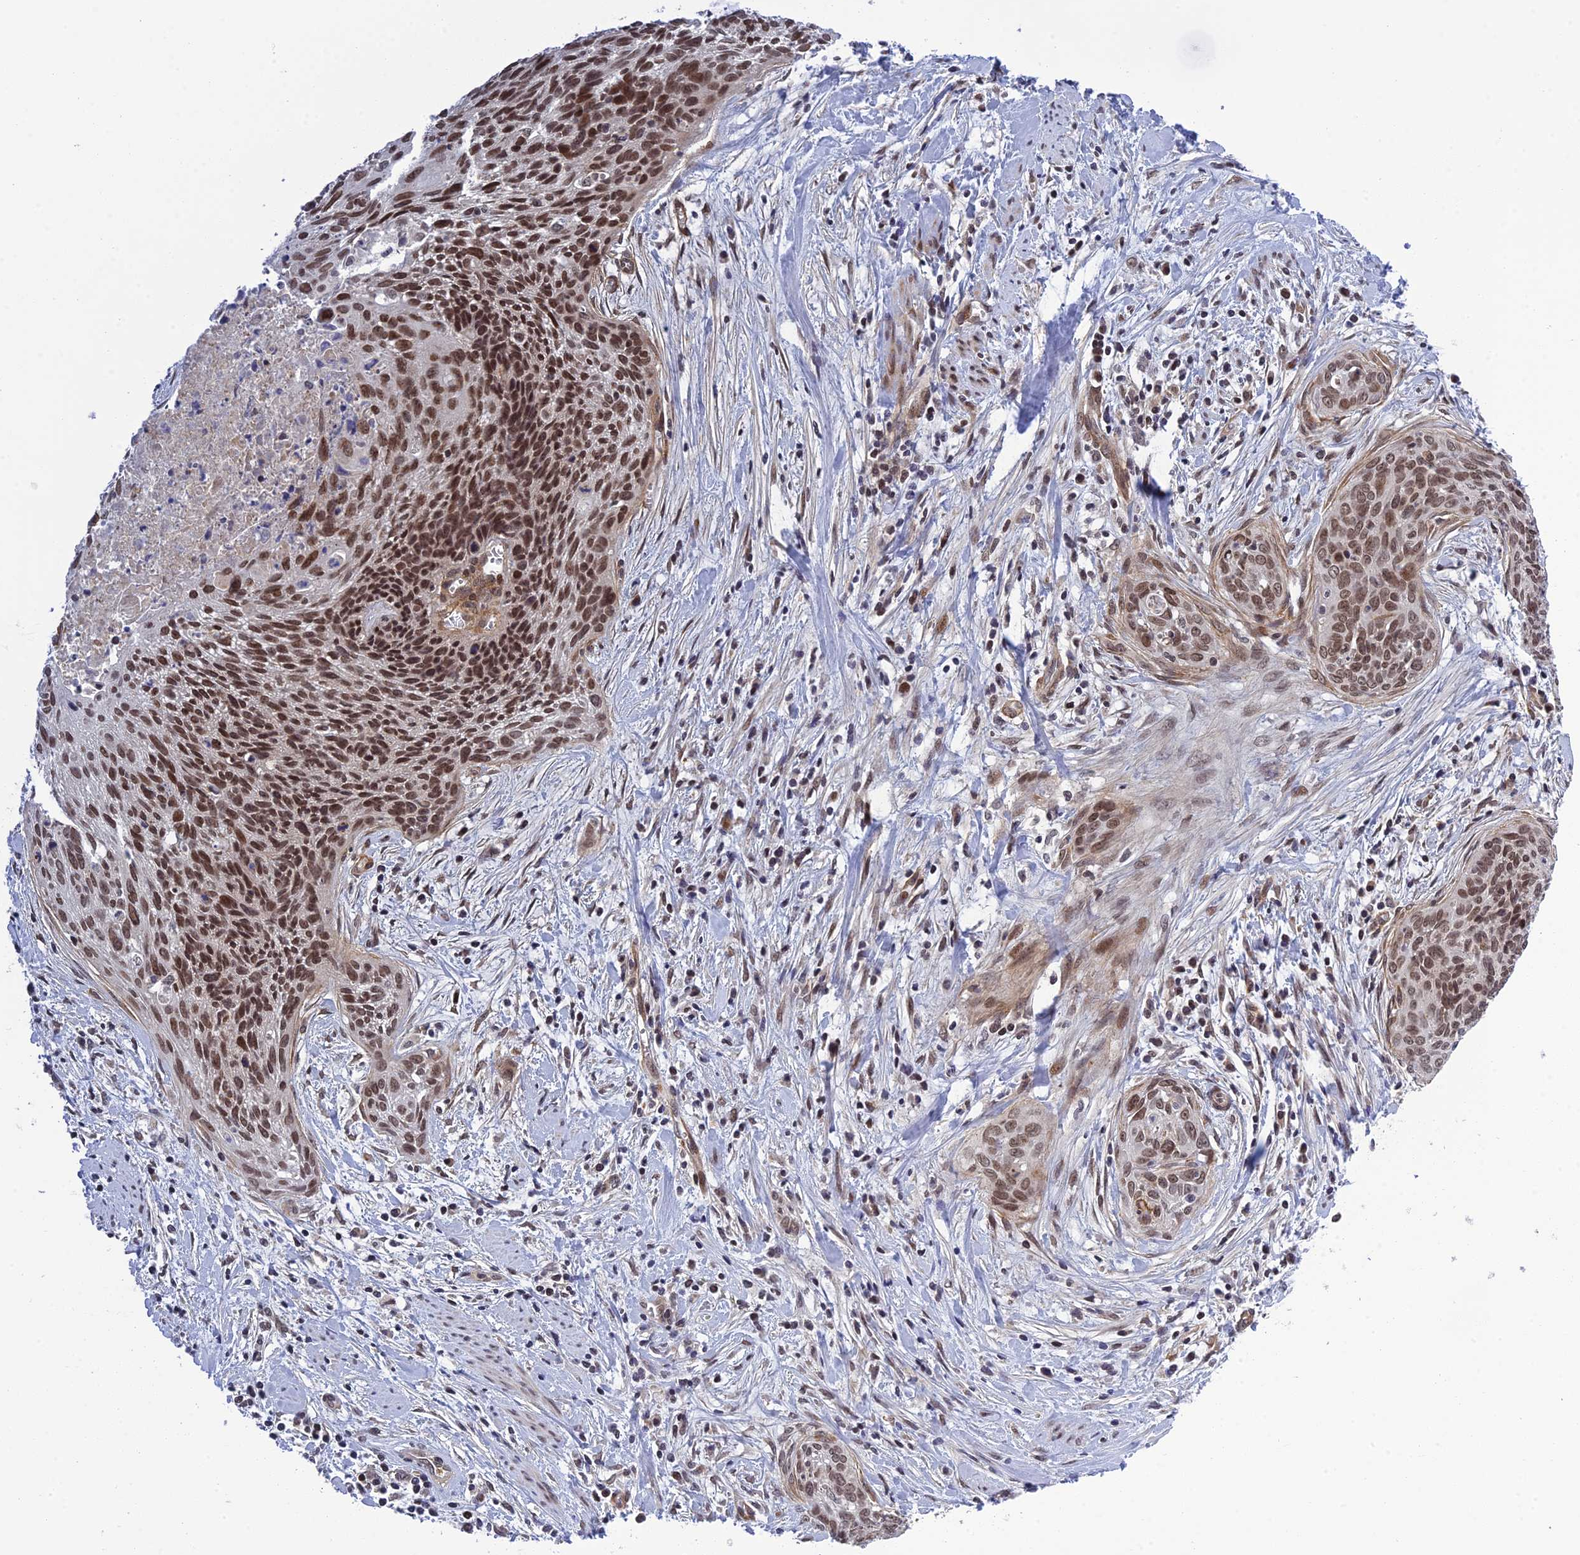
{"staining": {"intensity": "moderate", "quantity": ">75%", "location": "nuclear"}, "tissue": "cervical cancer", "cell_type": "Tumor cells", "image_type": "cancer", "snomed": [{"axis": "morphology", "description": "Squamous cell carcinoma, NOS"}, {"axis": "topography", "description": "Cervix"}], "caption": "High-magnification brightfield microscopy of cervical squamous cell carcinoma stained with DAB (brown) and counterstained with hematoxylin (blue). tumor cells exhibit moderate nuclear staining is present in approximately>75% of cells. Immunohistochemistry stains the protein in brown and the nuclei are stained blue.", "gene": "REXO1", "patient": {"sex": "female", "age": 55}}